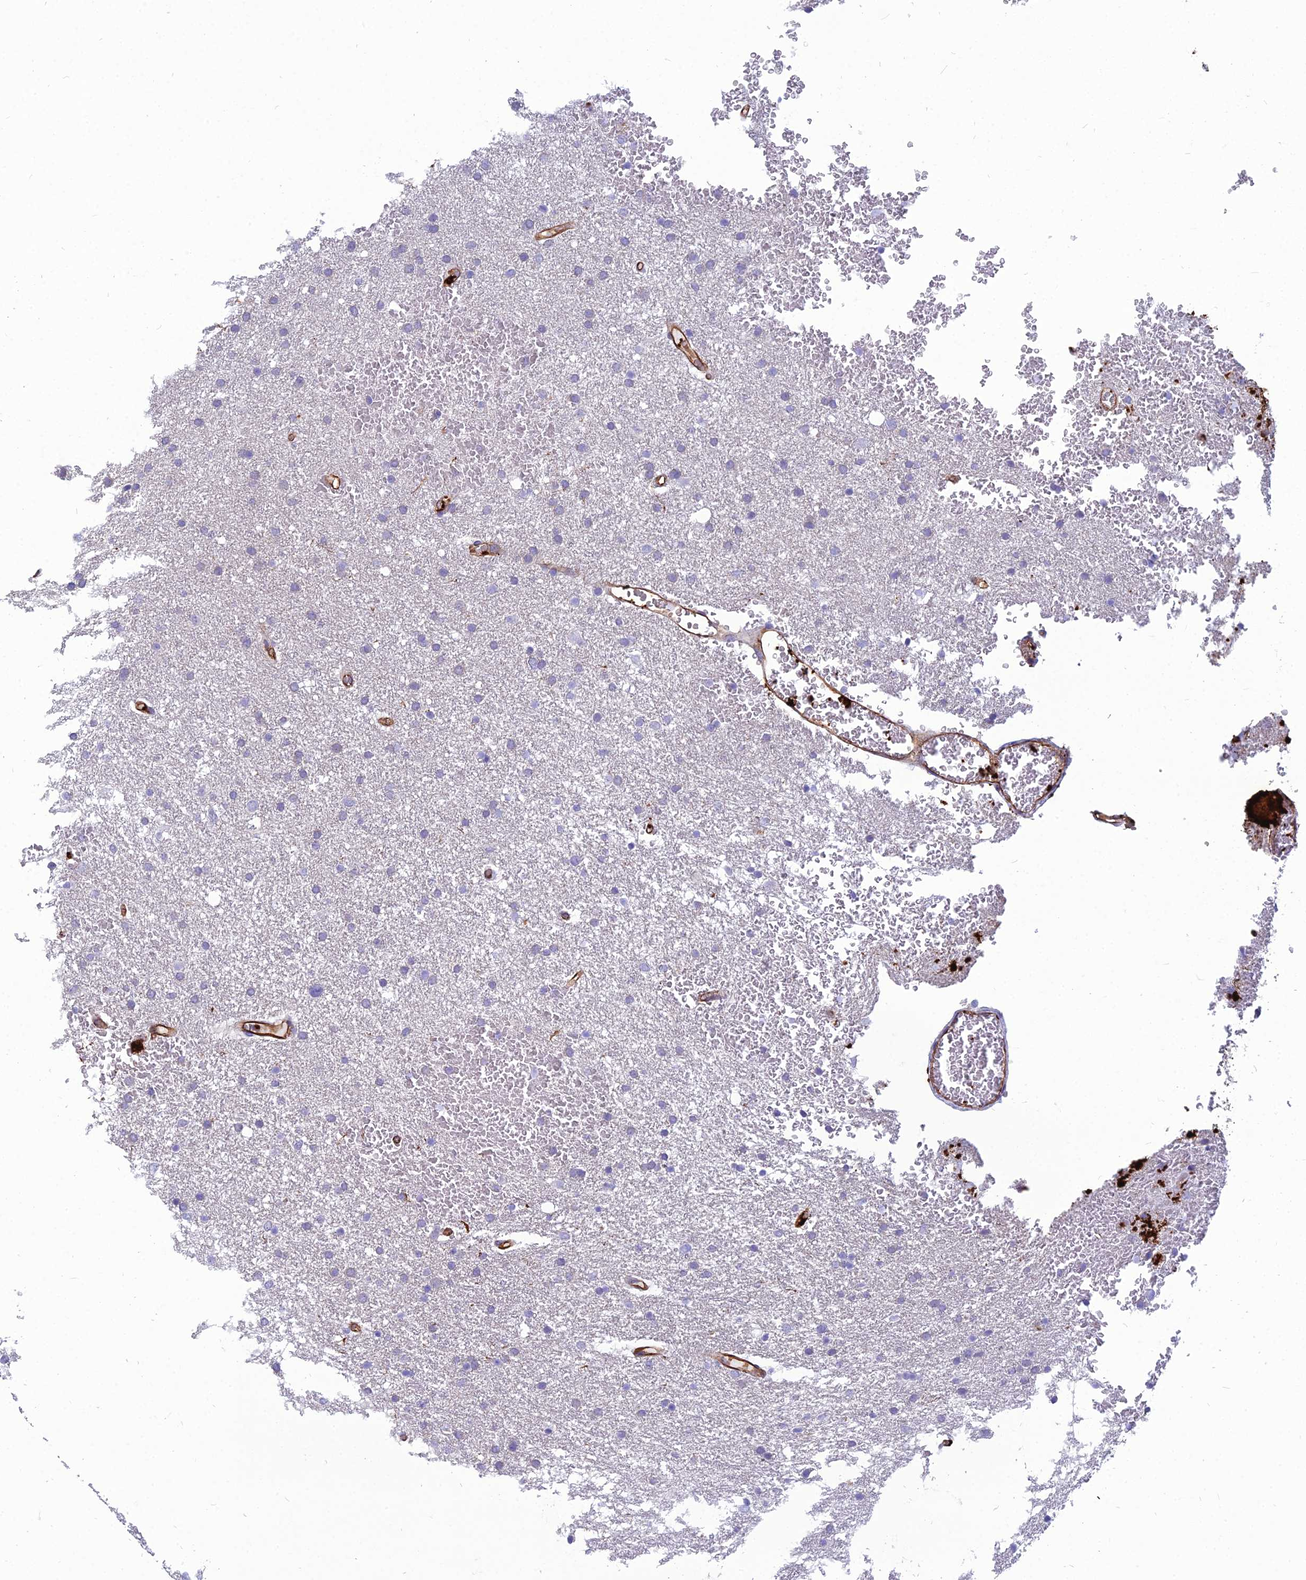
{"staining": {"intensity": "negative", "quantity": "none", "location": "none"}, "tissue": "glioma", "cell_type": "Tumor cells", "image_type": "cancer", "snomed": [{"axis": "morphology", "description": "Glioma, malignant, High grade"}, {"axis": "topography", "description": "Cerebral cortex"}], "caption": "Malignant glioma (high-grade) was stained to show a protein in brown. There is no significant positivity in tumor cells. (Immunohistochemistry, brightfield microscopy, high magnification).", "gene": "PSMD11", "patient": {"sex": "female", "age": 36}}